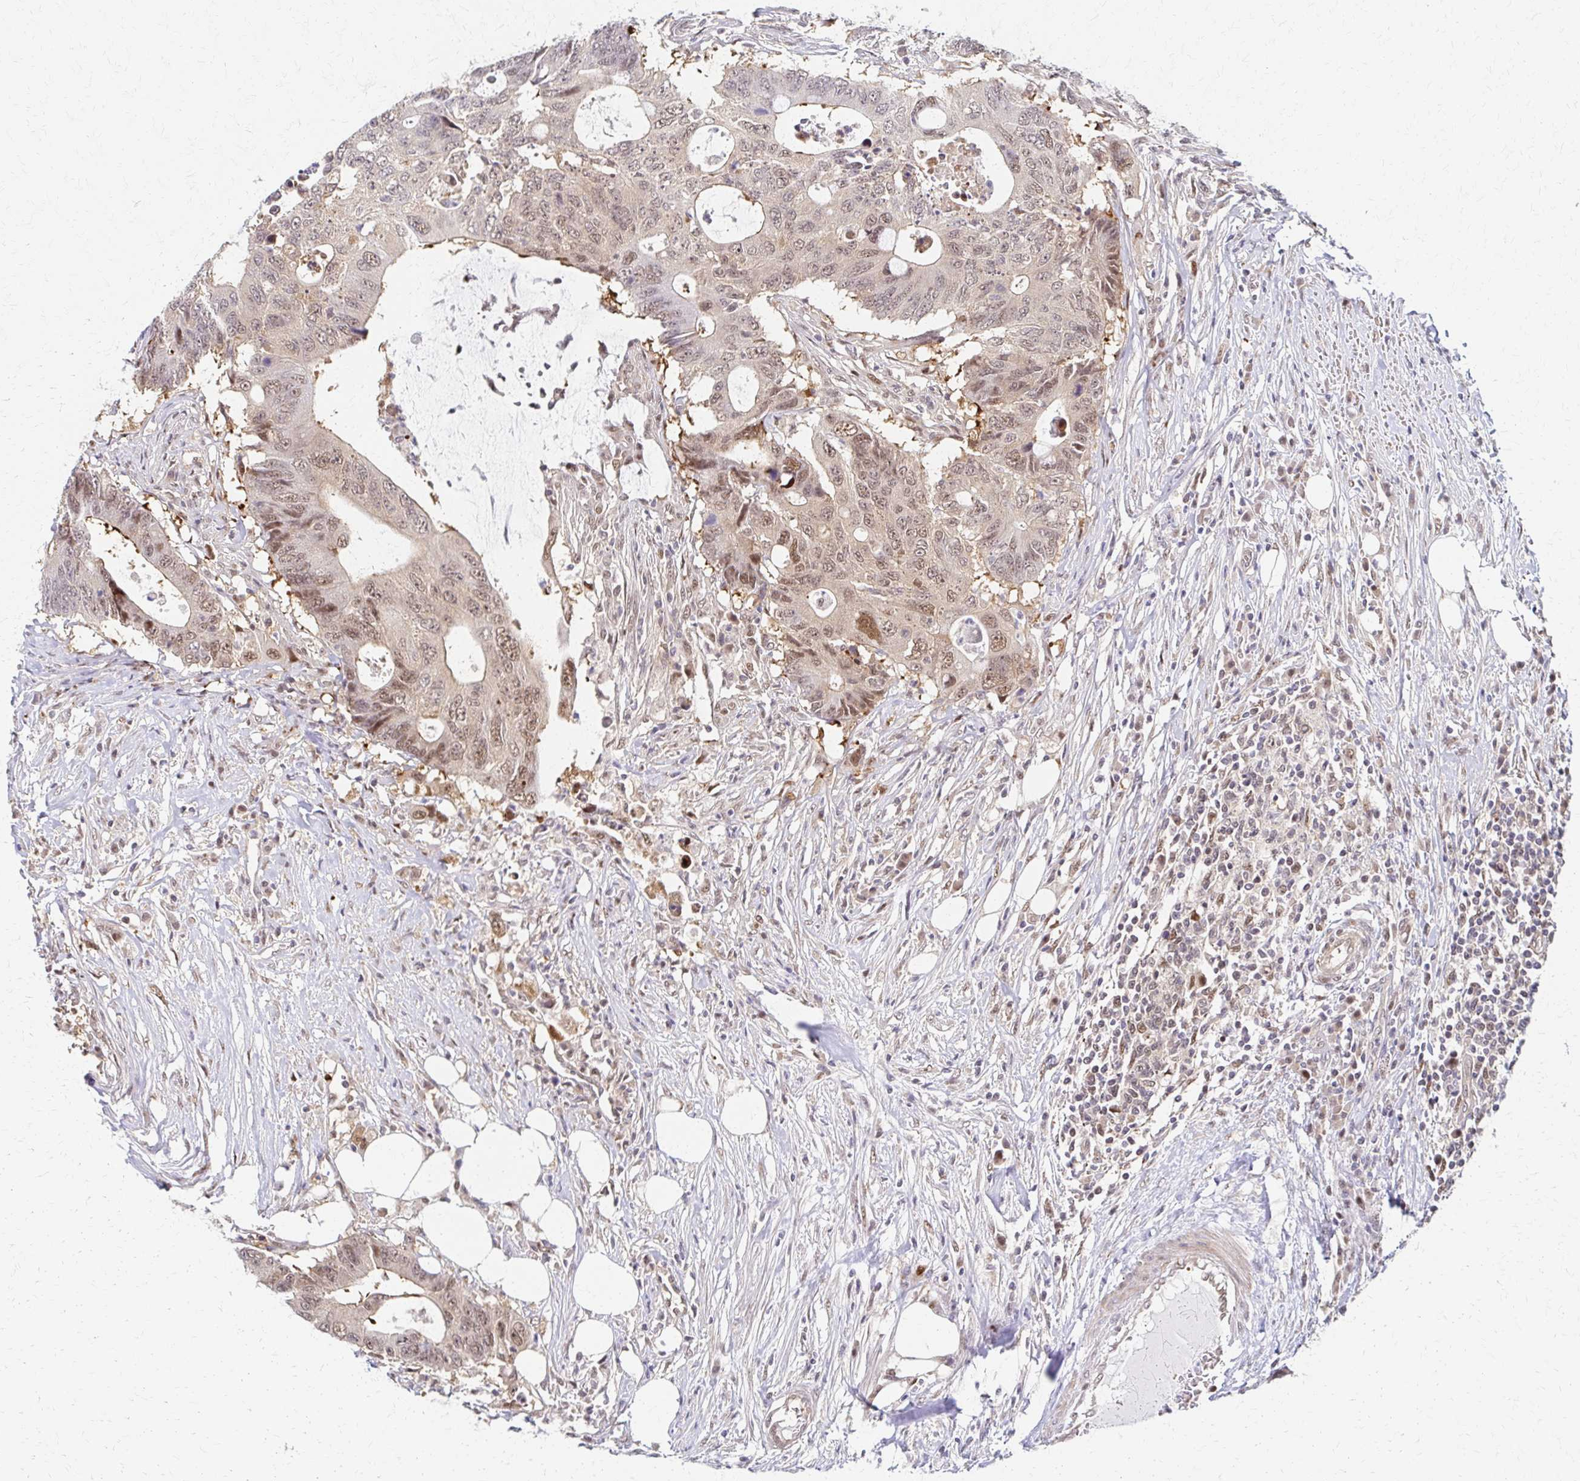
{"staining": {"intensity": "moderate", "quantity": ">75%", "location": "nuclear"}, "tissue": "colorectal cancer", "cell_type": "Tumor cells", "image_type": "cancer", "snomed": [{"axis": "morphology", "description": "Adenocarcinoma, NOS"}, {"axis": "topography", "description": "Colon"}], "caption": "A histopathology image showing moderate nuclear positivity in about >75% of tumor cells in colorectal cancer (adenocarcinoma), as visualized by brown immunohistochemical staining.", "gene": "PSMD7", "patient": {"sex": "male", "age": 71}}